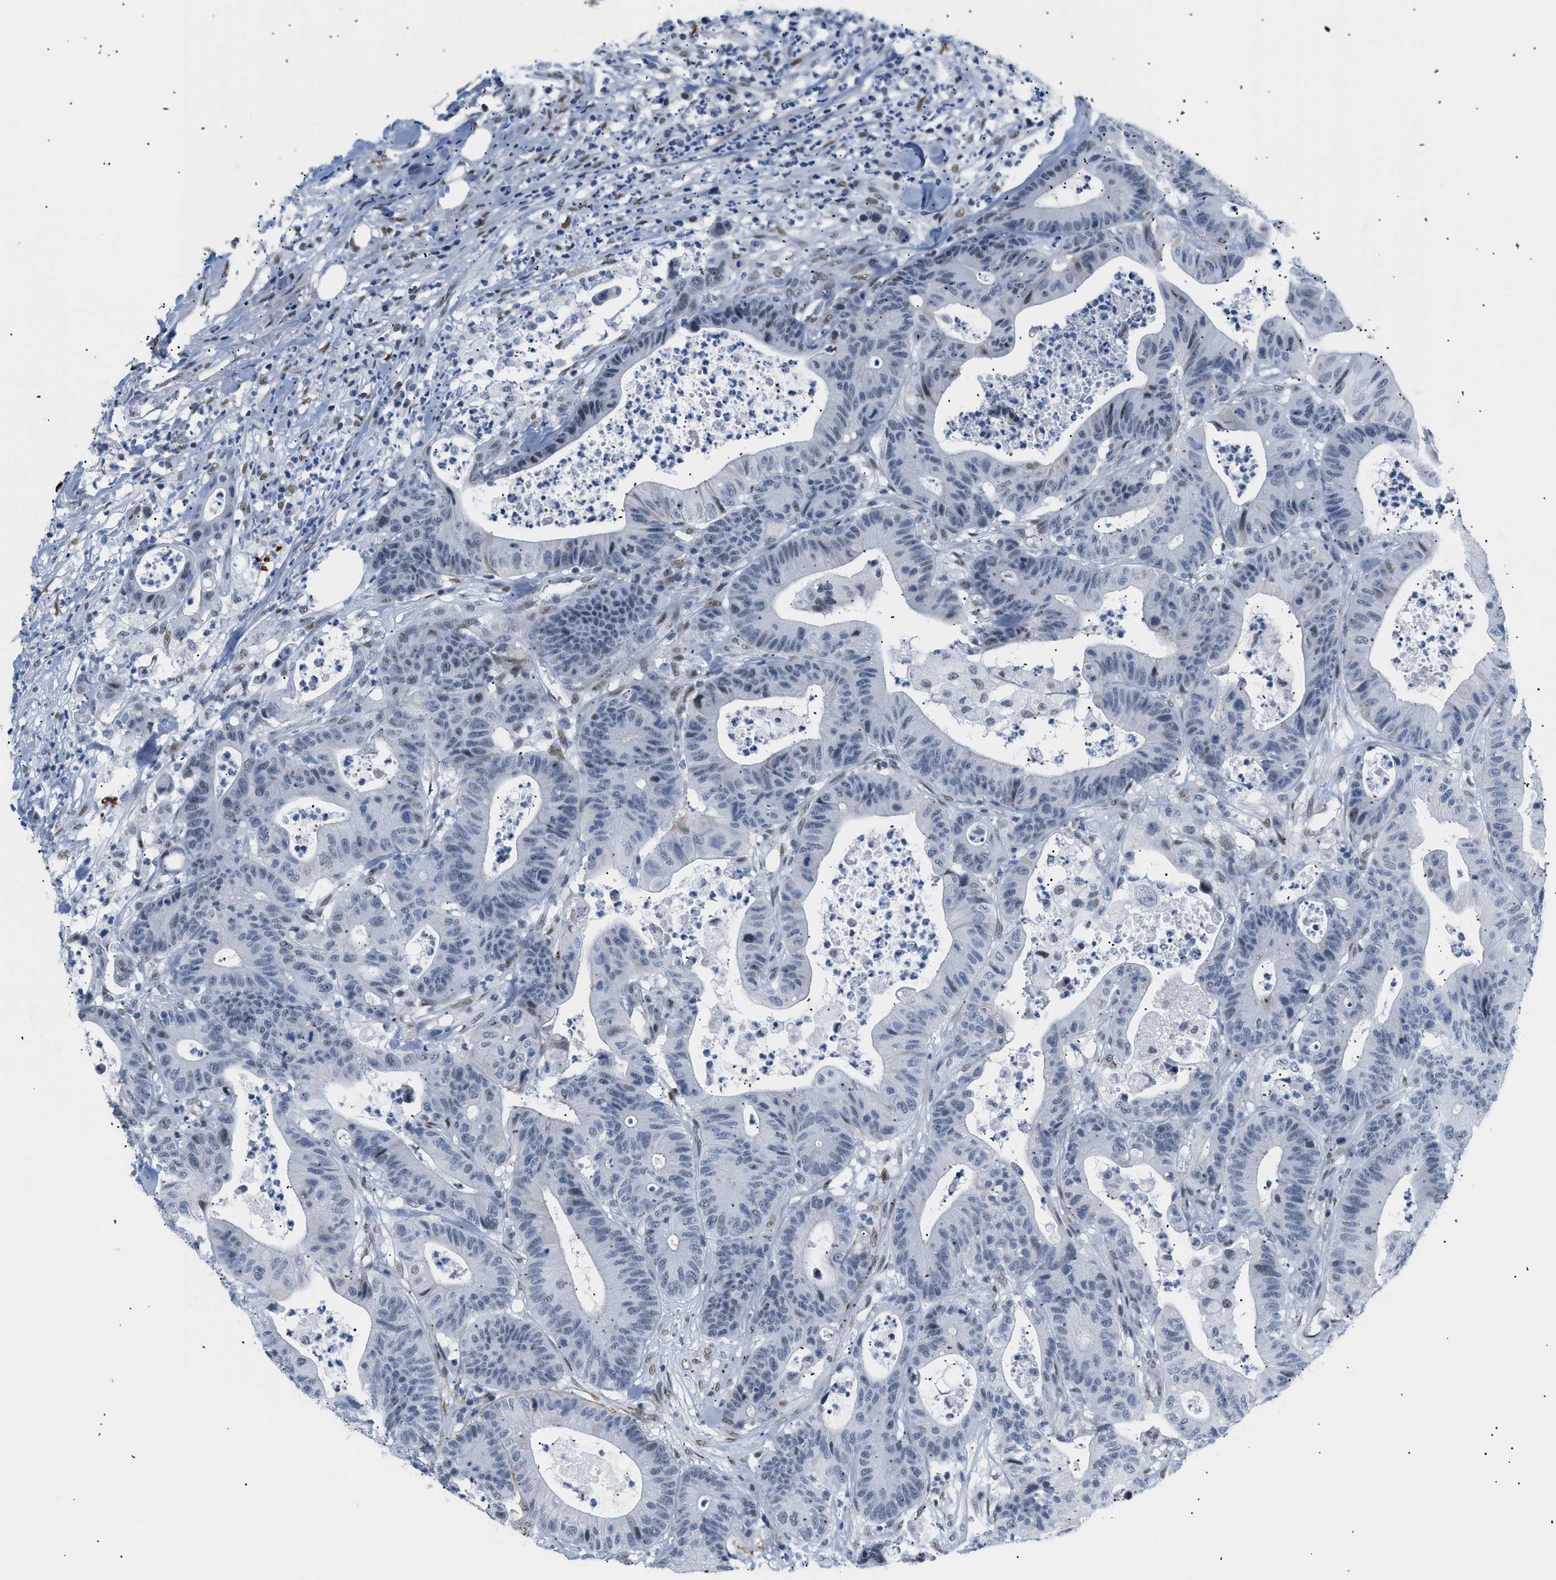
{"staining": {"intensity": "negative", "quantity": "none", "location": "none"}, "tissue": "colorectal cancer", "cell_type": "Tumor cells", "image_type": "cancer", "snomed": [{"axis": "morphology", "description": "Adenocarcinoma, NOS"}, {"axis": "topography", "description": "Colon"}], "caption": "The micrograph reveals no staining of tumor cells in adenocarcinoma (colorectal).", "gene": "ELN", "patient": {"sex": "female", "age": 84}}